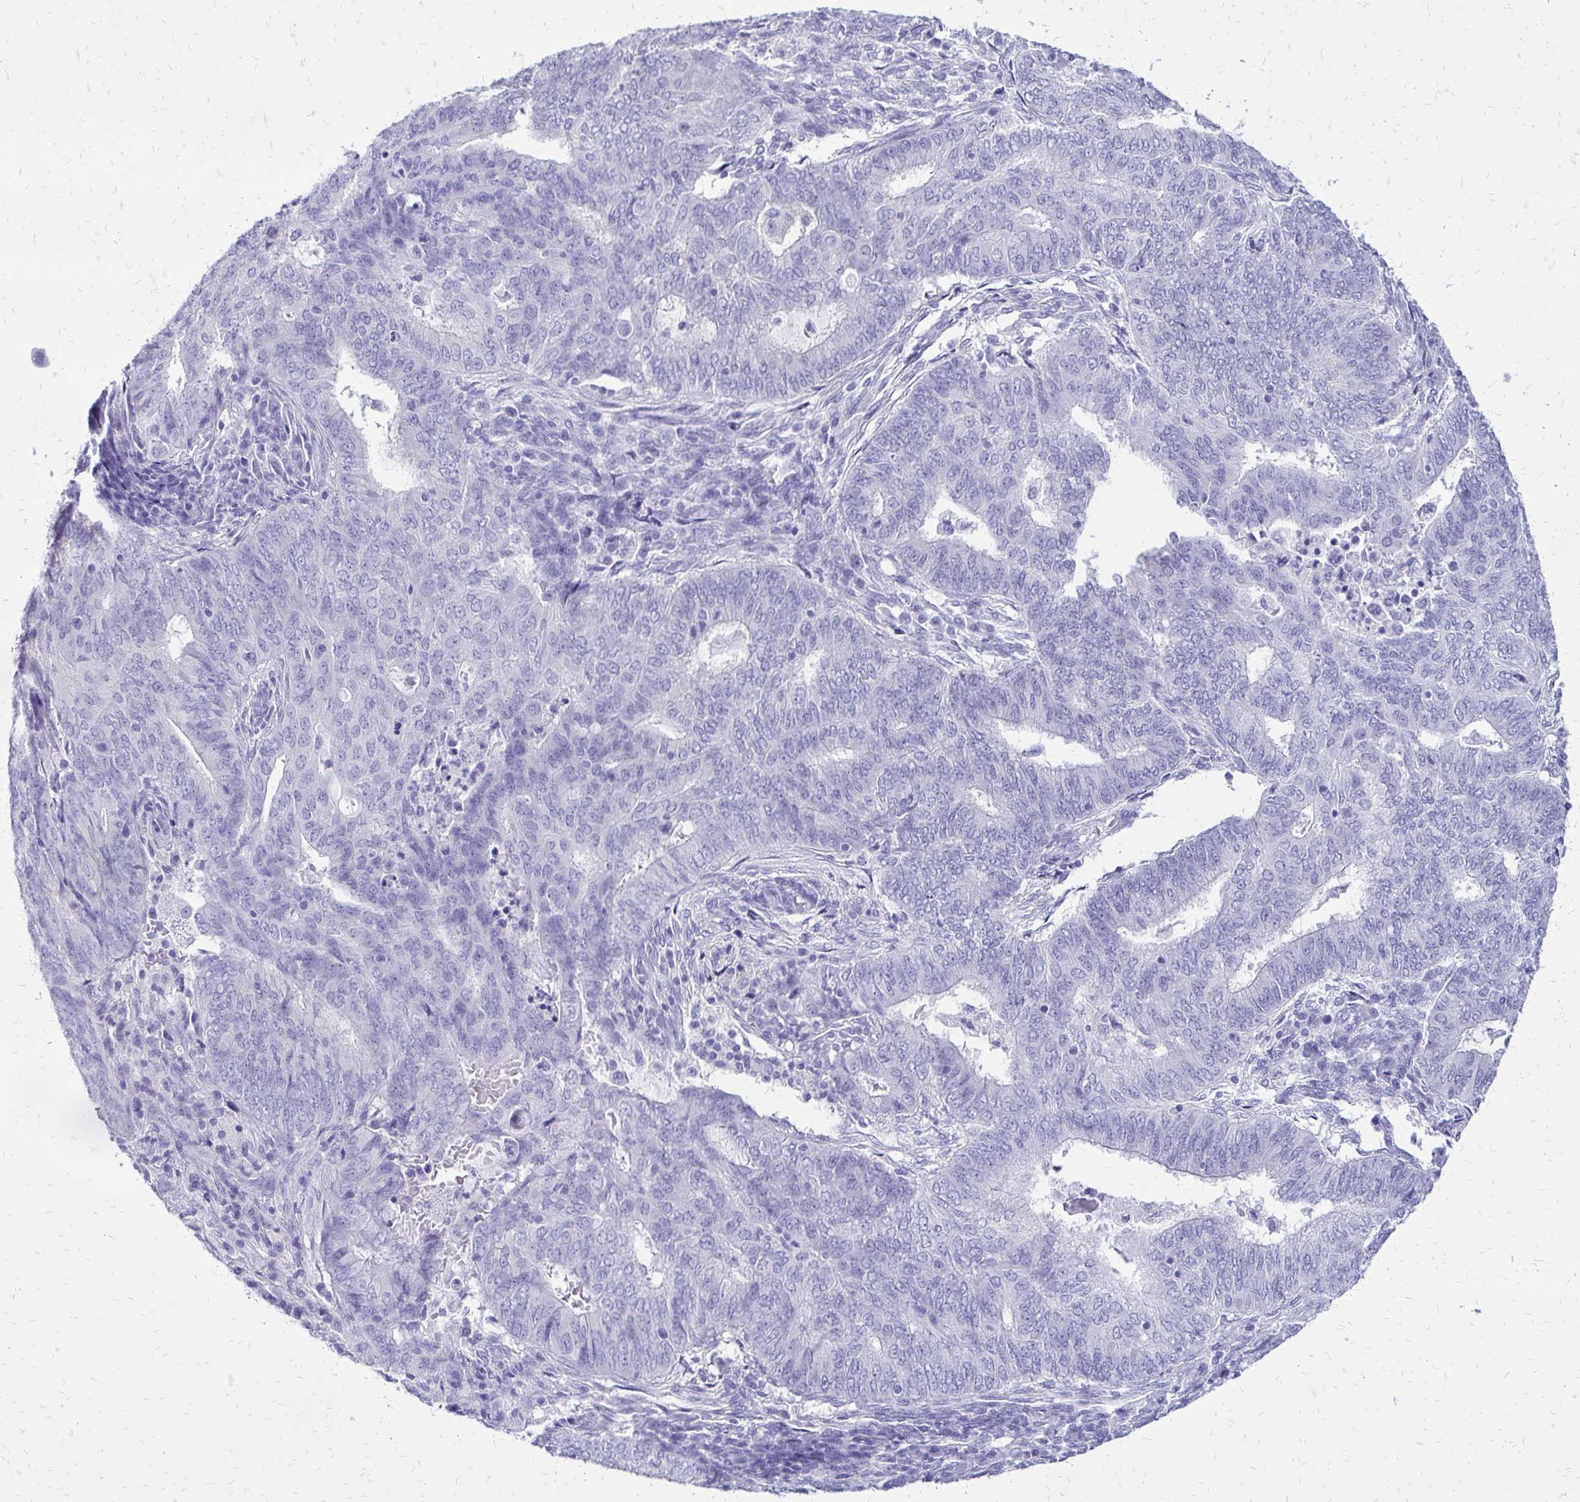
{"staining": {"intensity": "negative", "quantity": "none", "location": "none"}, "tissue": "endometrial cancer", "cell_type": "Tumor cells", "image_type": "cancer", "snomed": [{"axis": "morphology", "description": "Adenocarcinoma, NOS"}, {"axis": "topography", "description": "Endometrium"}], "caption": "Immunohistochemistry (IHC) photomicrograph of neoplastic tissue: human adenocarcinoma (endometrial) stained with DAB reveals no significant protein expression in tumor cells.", "gene": "SLC32A1", "patient": {"sex": "female", "age": 62}}